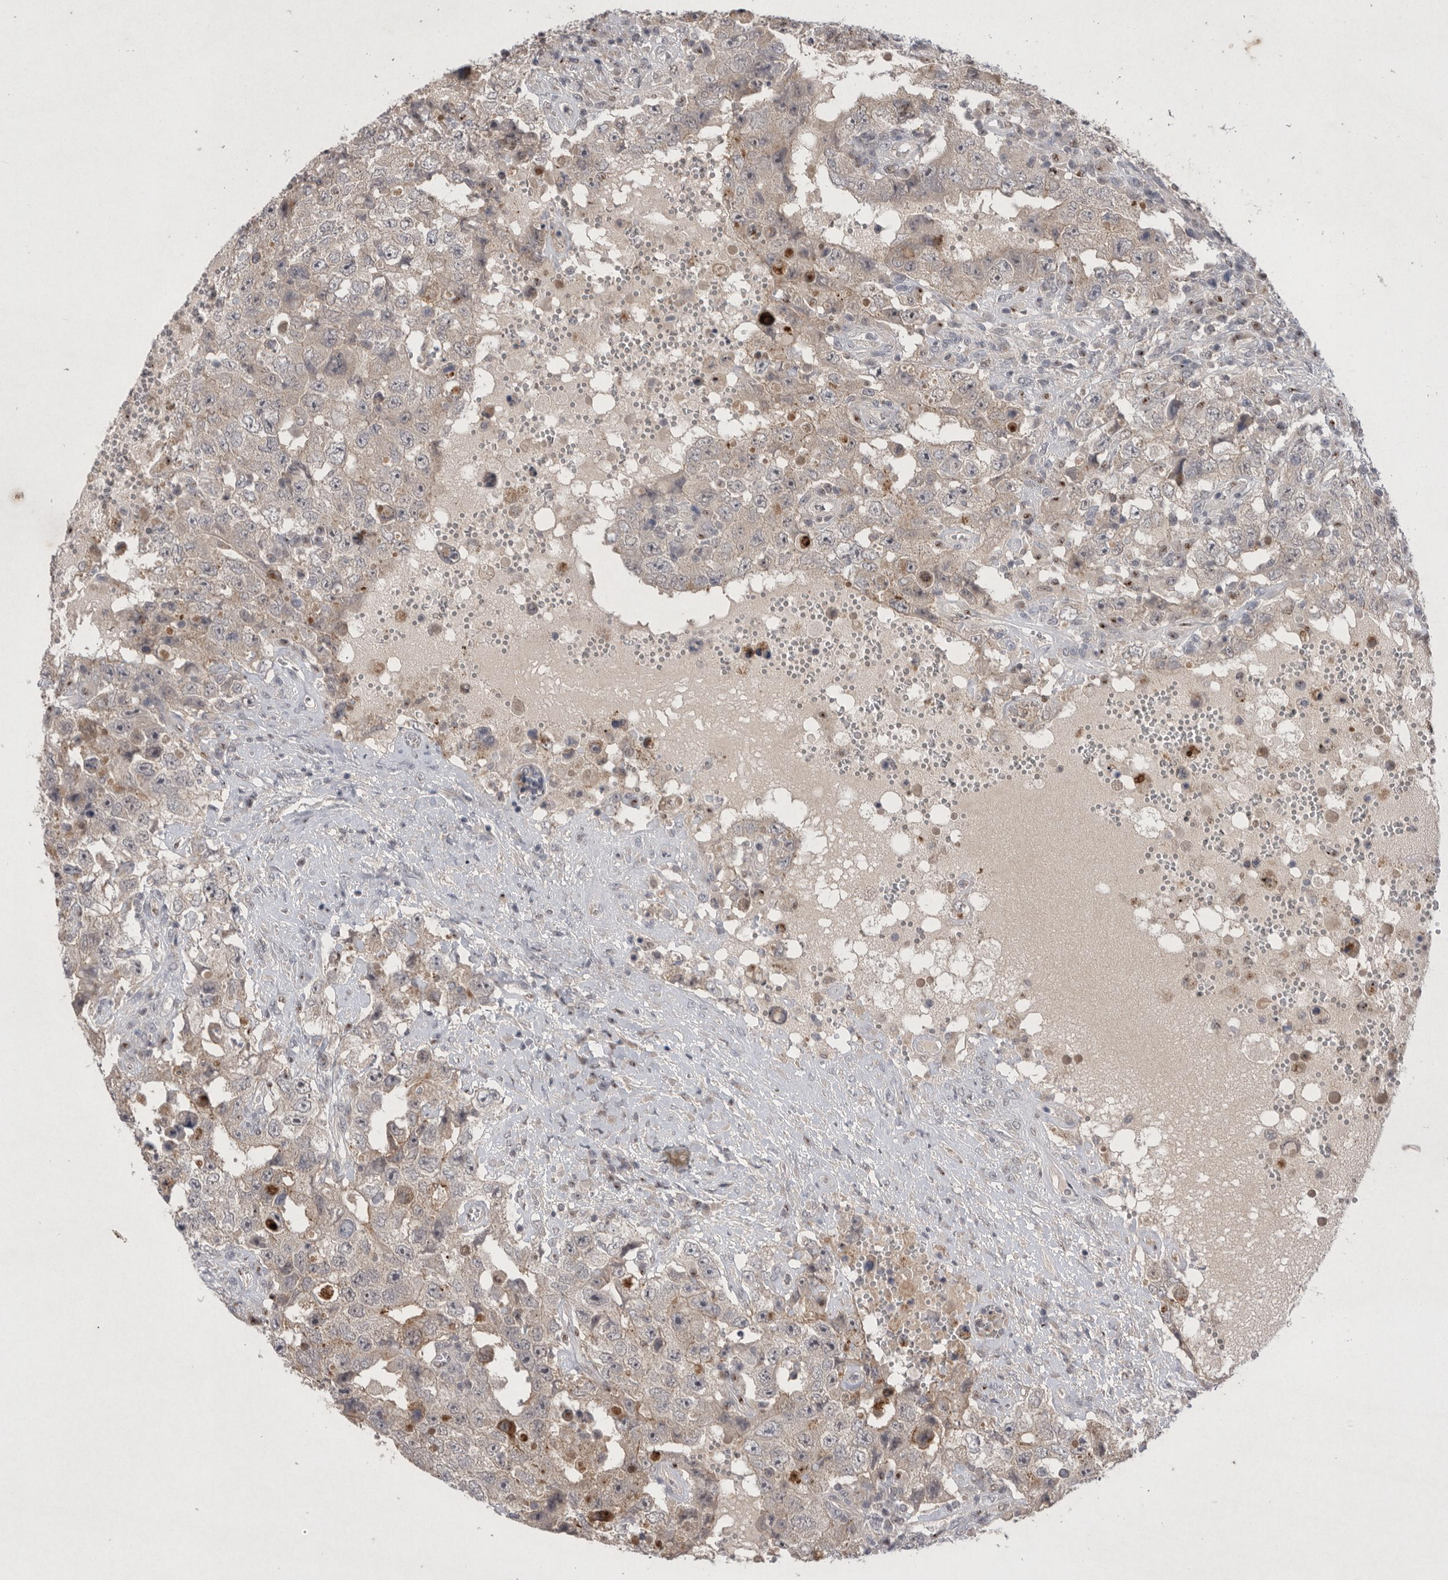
{"staining": {"intensity": "weak", "quantity": "<25%", "location": "cytoplasmic/membranous"}, "tissue": "testis cancer", "cell_type": "Tumor cells", "image_type": "cancer", "snomed": [{"axis": "morphology", "description": "Carcinoma, Embryonal, NOS"}, {"axis": "topography", "description": "Testis"}], "caption": "Histopathology image shows no significant protein positivity in tumor cells of testis cancer.", "gene": "HUS1", "patient": {"sex": "male", "age": 26}}